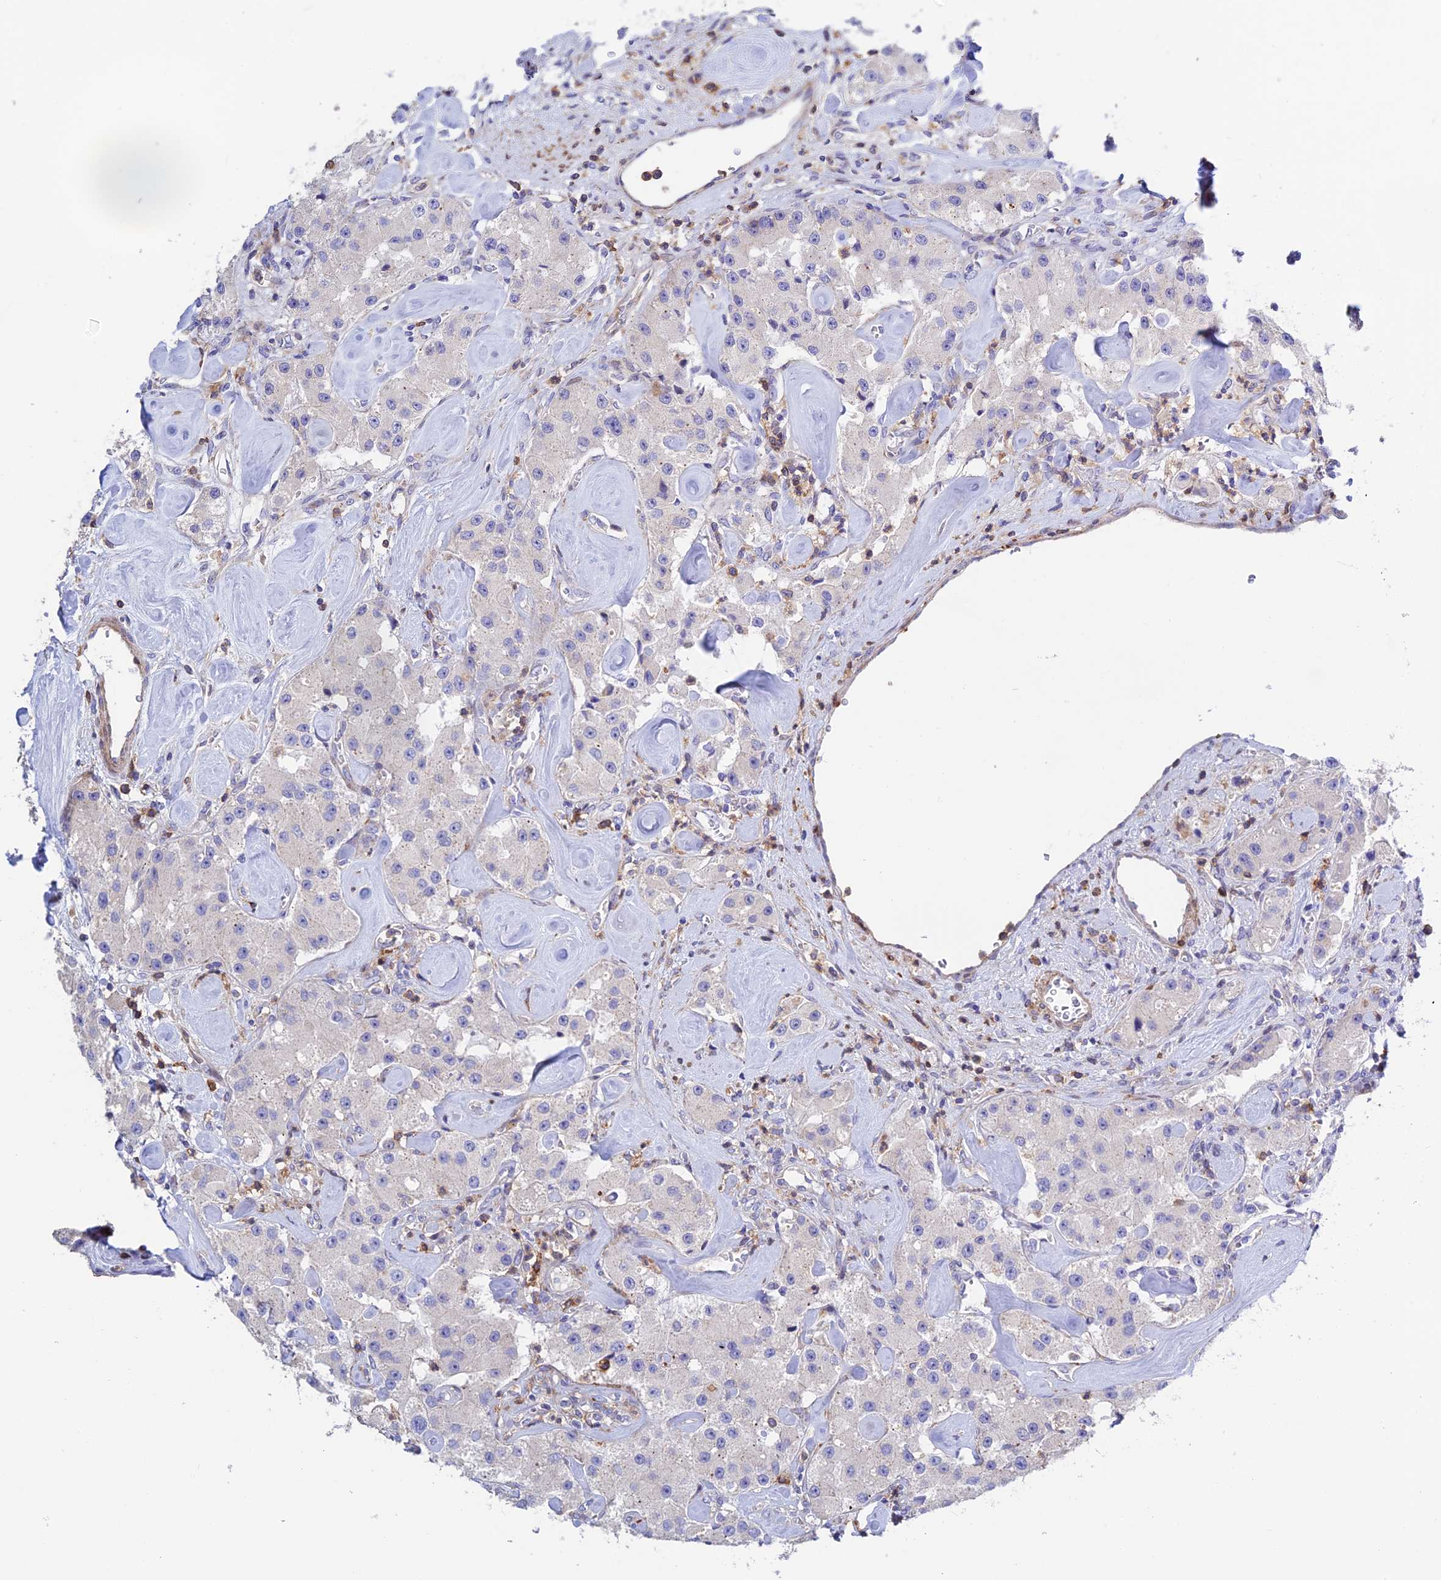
{"staining": {"intensity": "negative", "quantity": "none", "location": "none"}, "tissue": "carcinoid", "cell_type": "Tumor cells", "image_type": "cancer", "snomed": [{"axis": "morphology", "description": "Carcinoid, malignant, NOS"}, {"axis": "topography", "description": "Pancreas"}], "caption": "Protein analysis of carcinoid exhibits no significant expression in tumor cells.", "gene": "PRIM1", "patient": {"sex": "male", "age": 41}}